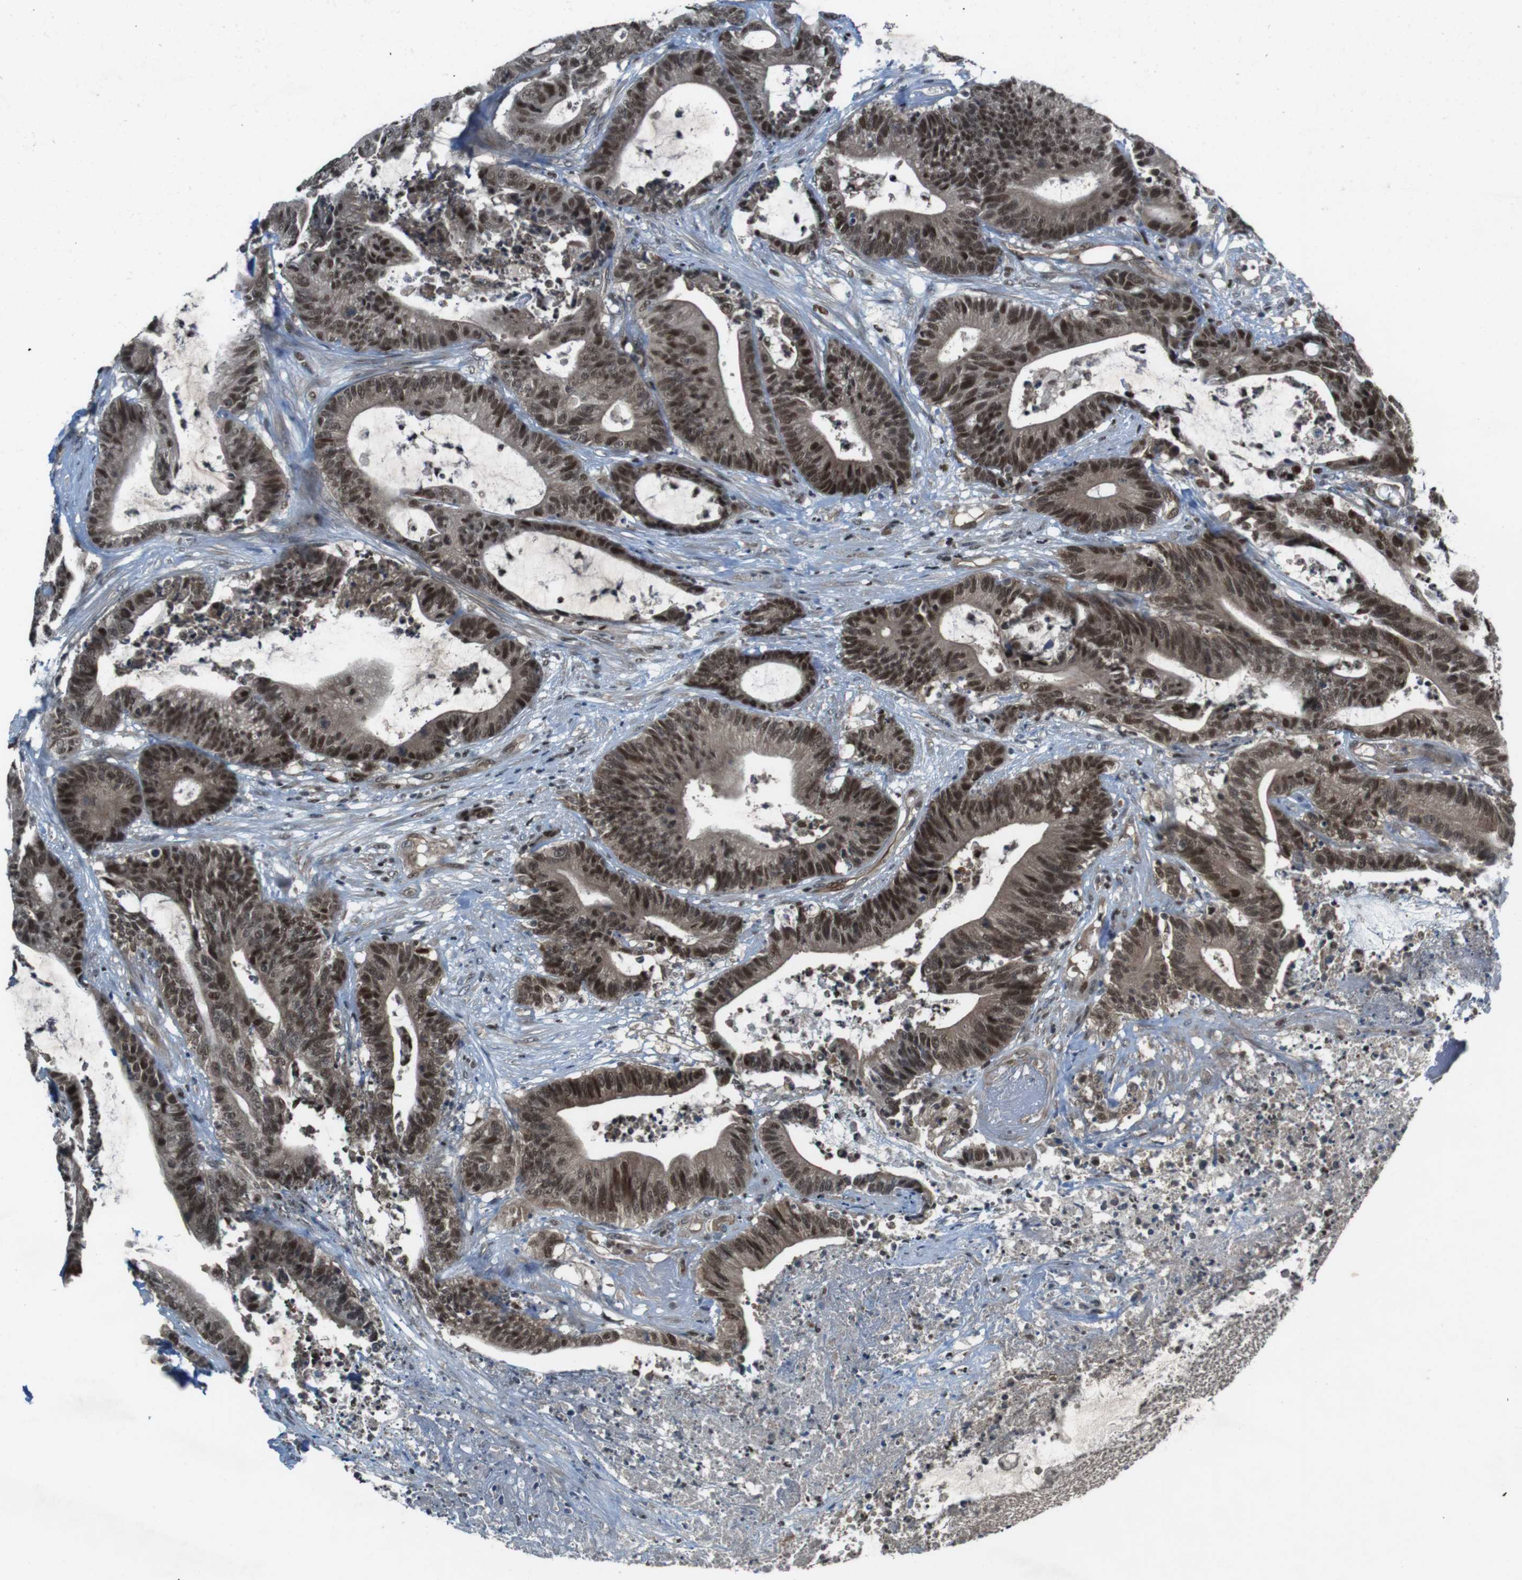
{"staining": {"intensity": "strong", "quantity": ">75%", "location": "cytoplasmic/membranous,nuclear"}, "tissue": "colorectal cancer", "cell_type": "Tumor cells", "image_type": "cancer", "snomed": [{"axis": "morphology", "description": "Adenocarcinoma, NOS"}, {"axis": "topography", "description": "Colon"}], "caption": "Immunohistochemical staining of colorectal adenocarcinoma demonstrates high levels of strong cytoplasmic/membranous and nuclear protein expression in approximately >75% of tumor cells. Using DAB (brown) and hematoxylin (blue) stains, captured at high magnification using brightfield microscopy.", "gene": "MAPKAPK5", "patient": {"sex": "female", "age": 84}}